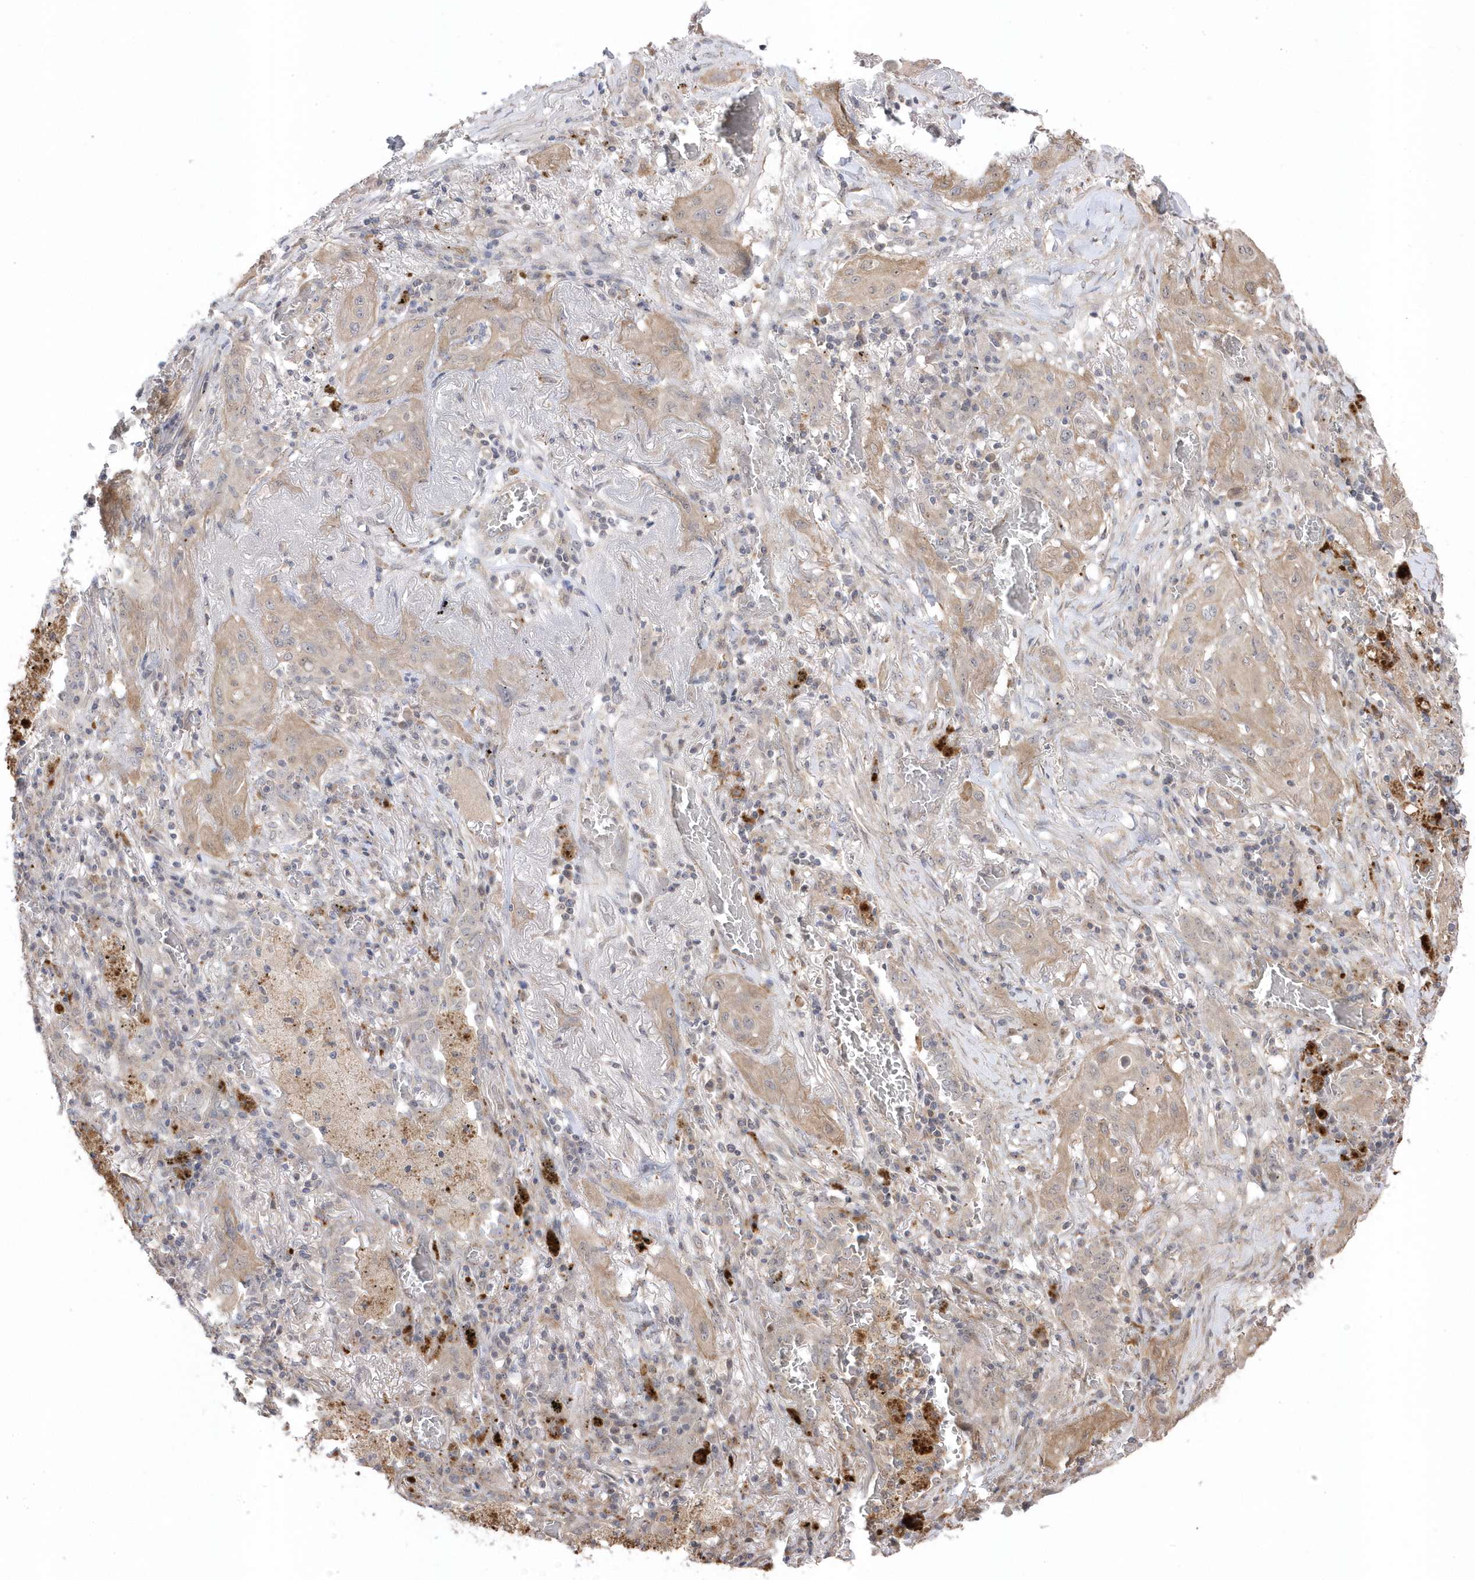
{"staining": {"intensity": "weak", "quantity": "<25%", "location": "cytoplasmic/membranous"}, "tissue": "lung cancer", "cell_type": "Tumor cells", "image_type": "cancer", "snomed": [{"axis": "morphology", "description": "Squamous cell carcinoma, NOS"}, {"axis": "topography", "description": "Lung"}], "caption": "Squamous cell carcinoma (lung) stained for a protein using immunohistochemistry (IHC) exhibits no staining tumor cells.", "gene": "GTPBP6", "patient": {"sex": "female", "age": 47}}